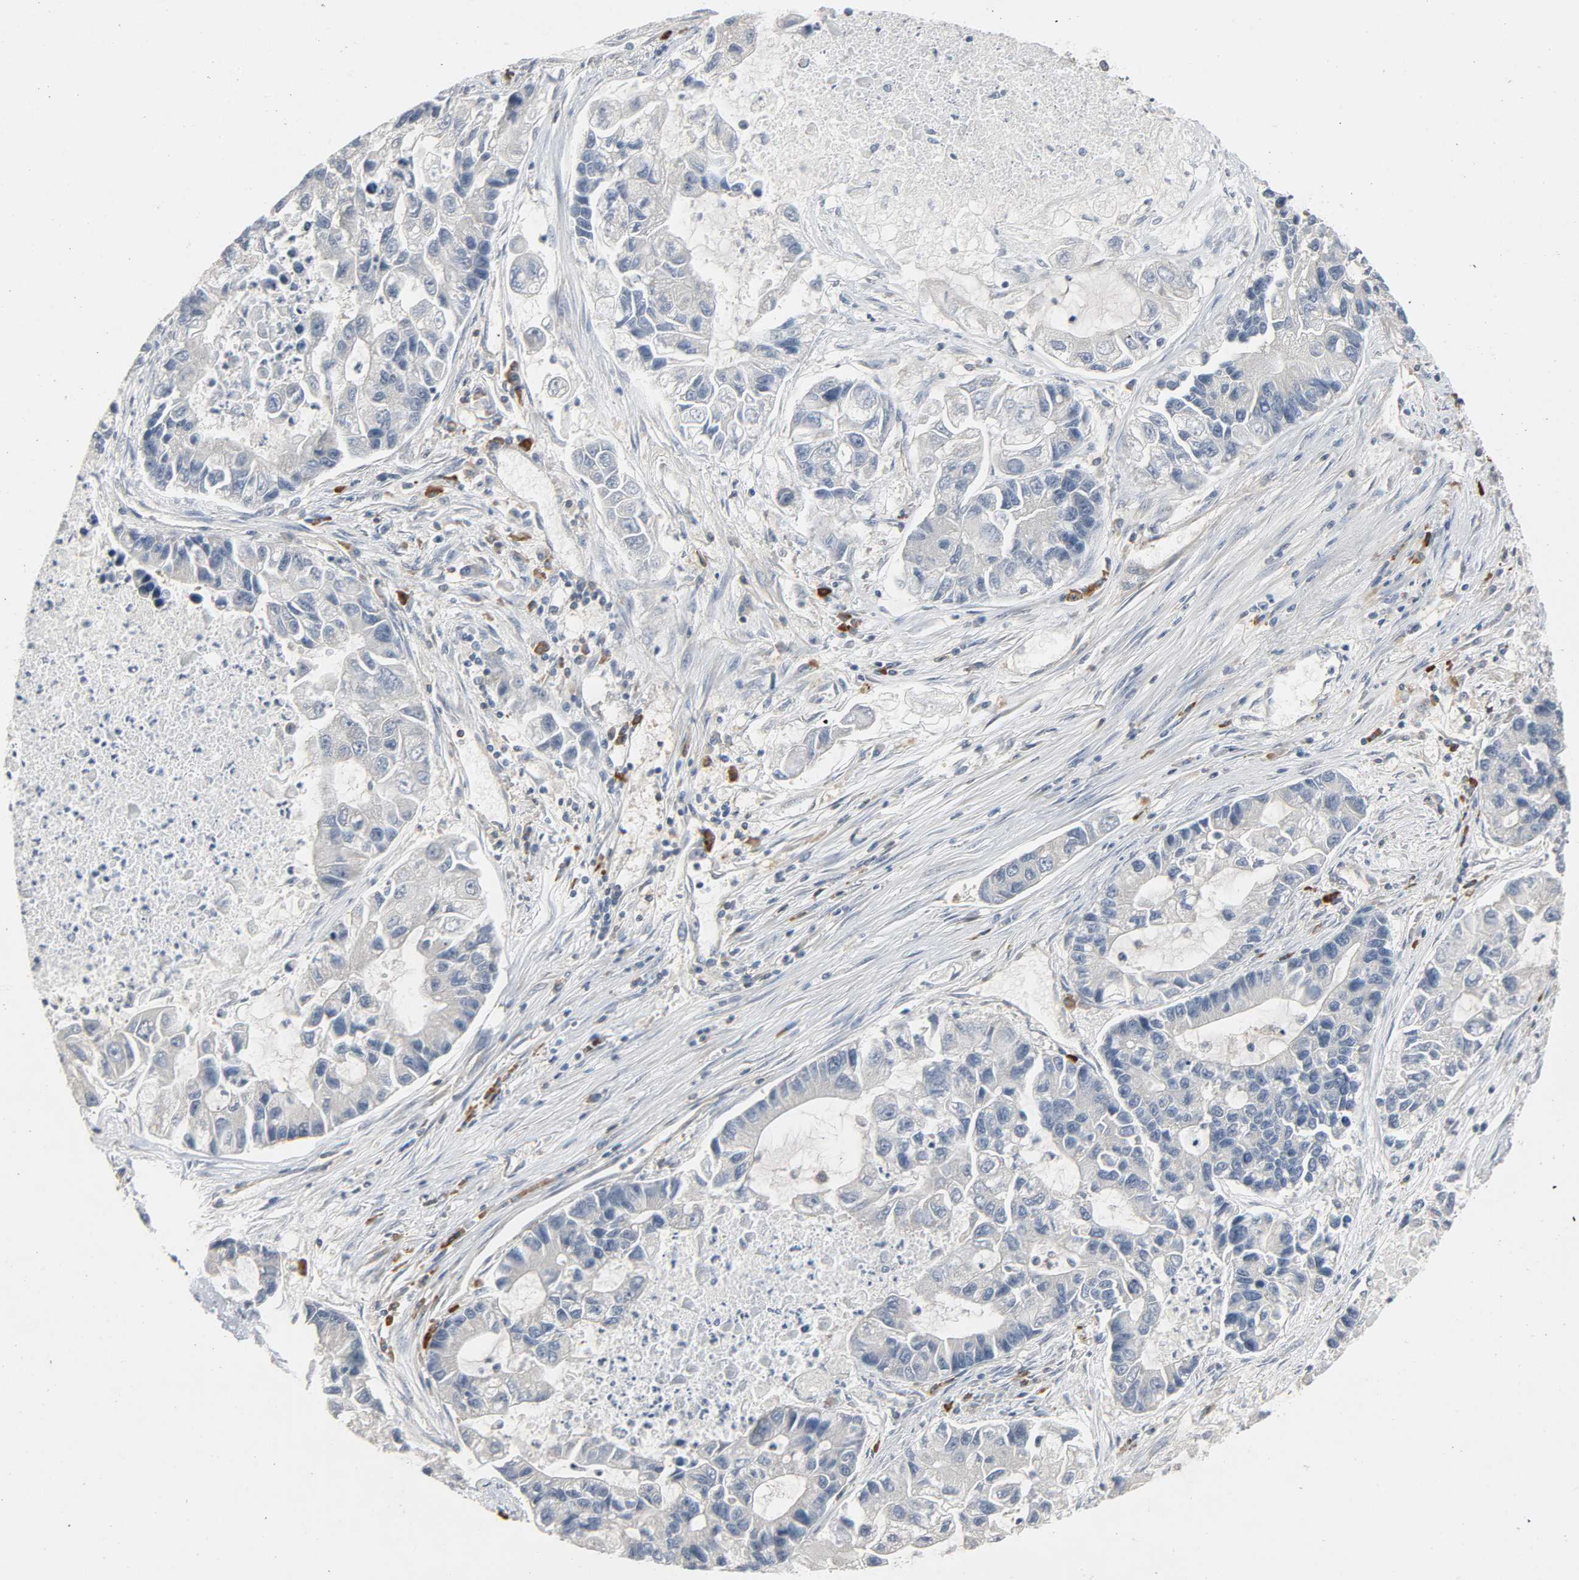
{"staining": {"intensity": "negative", "quantity": "none", "location": "none"}, "tissue": "lung cancer", "cell_type": "Tumor cells", "image_type": "cancer", "snomed": [{"axis": "morphology", "description": "Adenocarcinoma, NOS"}, {"axis": "topography", "description": "Lung"}], "caption": "This is an immunohistochemistry micrograph of lung cancer (adenocarcinoma). There is no expression in tumor cells.", "gene": "CD4", "patient": {"sex": "female", "age": 51}}